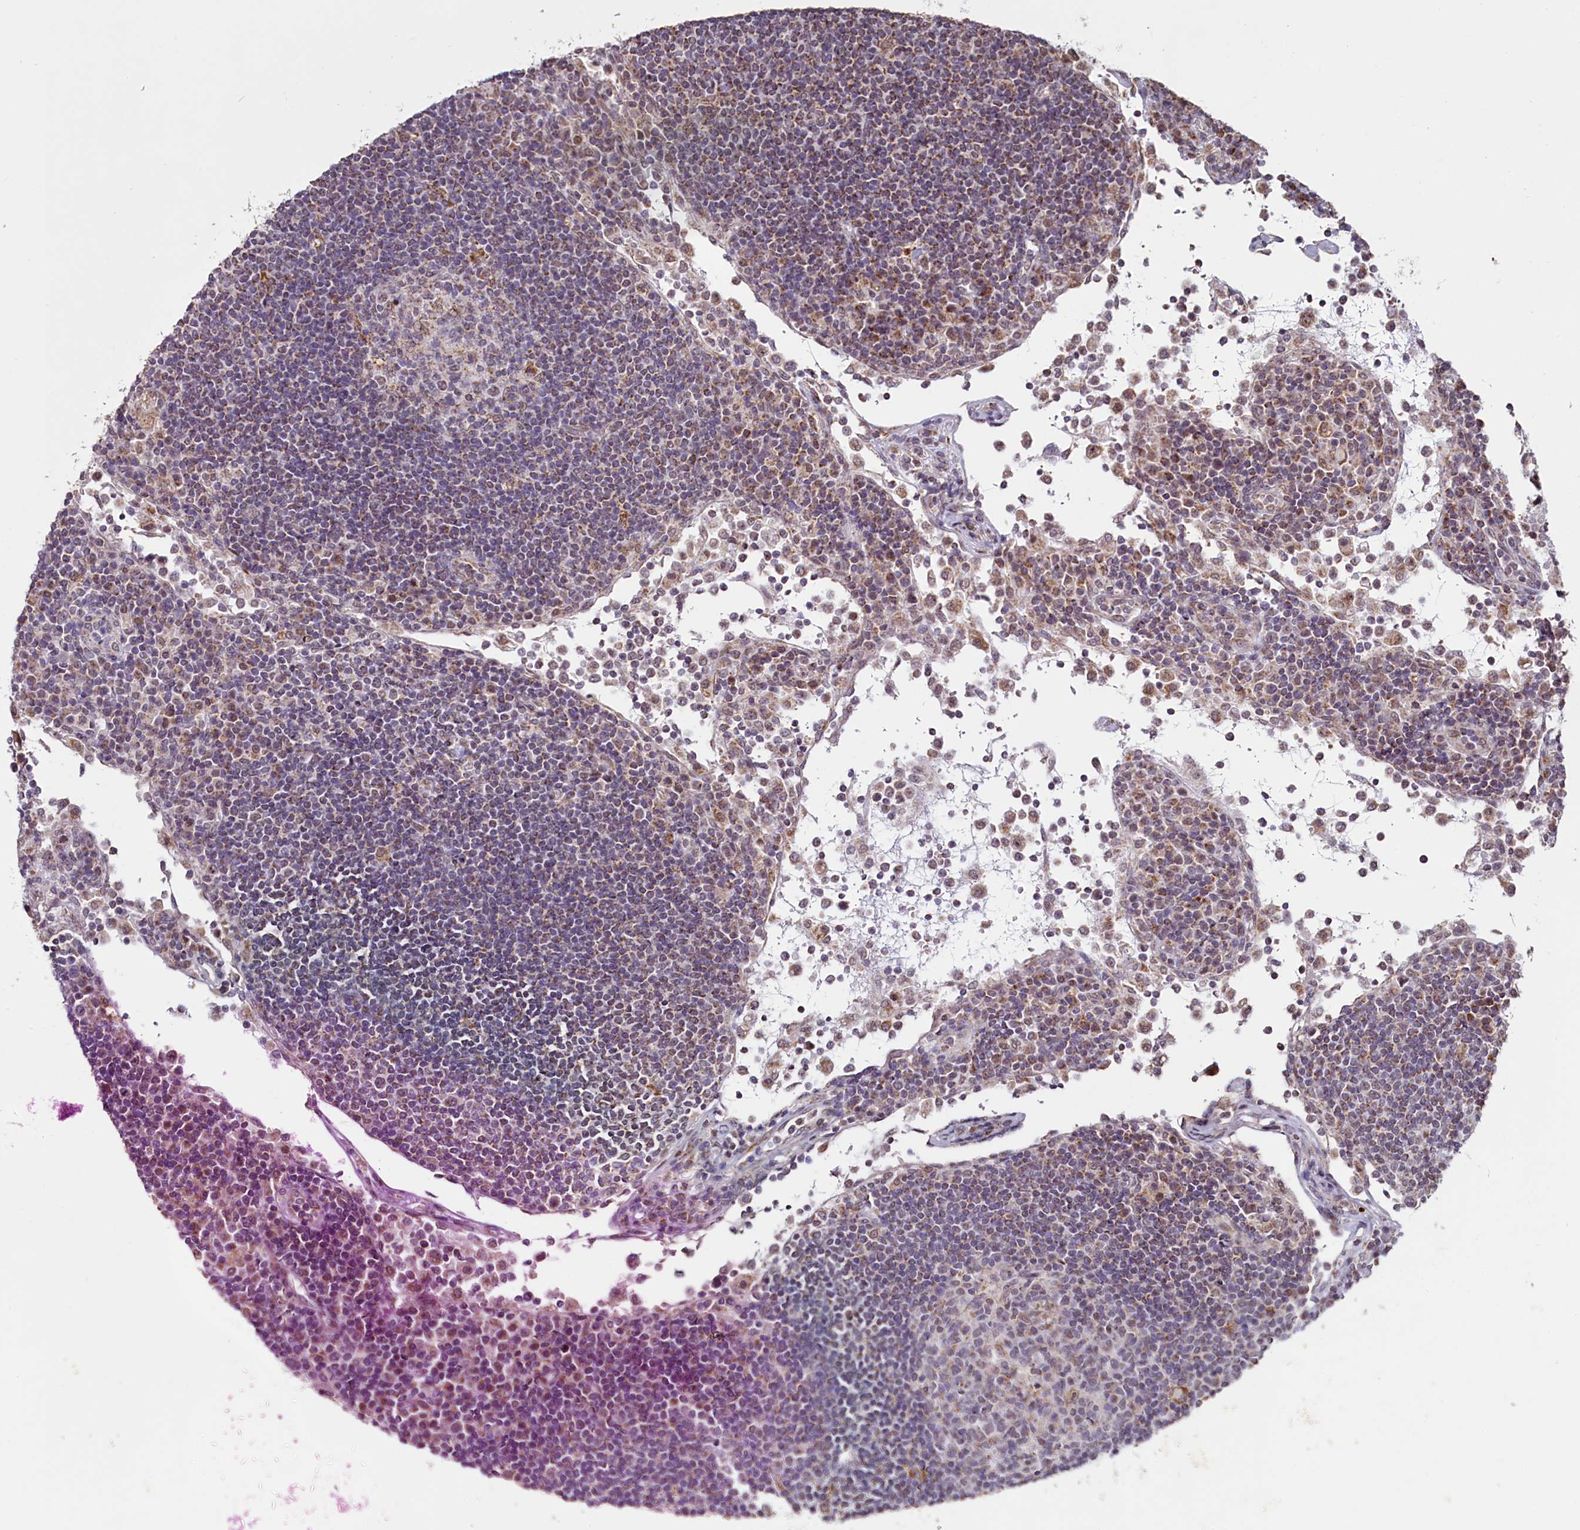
{"staining": {"intensity": "moderate", "quantity": "<25%", "location": "cytoplasmic/membranous"}, "tissue": "lymph node", "cell_type": "Germinal center cells", "image_type": "normal", "snomed": [{"axis": "morphology", "description": "Normal tissue, NOS"}, {"axis": "topography", "description": "Lymph node"}], "caption": "Moderate cytoplasmic/membranous protein positivity is appreciated in about <25% of germinal center cells in lymph node.", "gene": "PDE6D", "patient": {"sex": "female", "age": 53}}